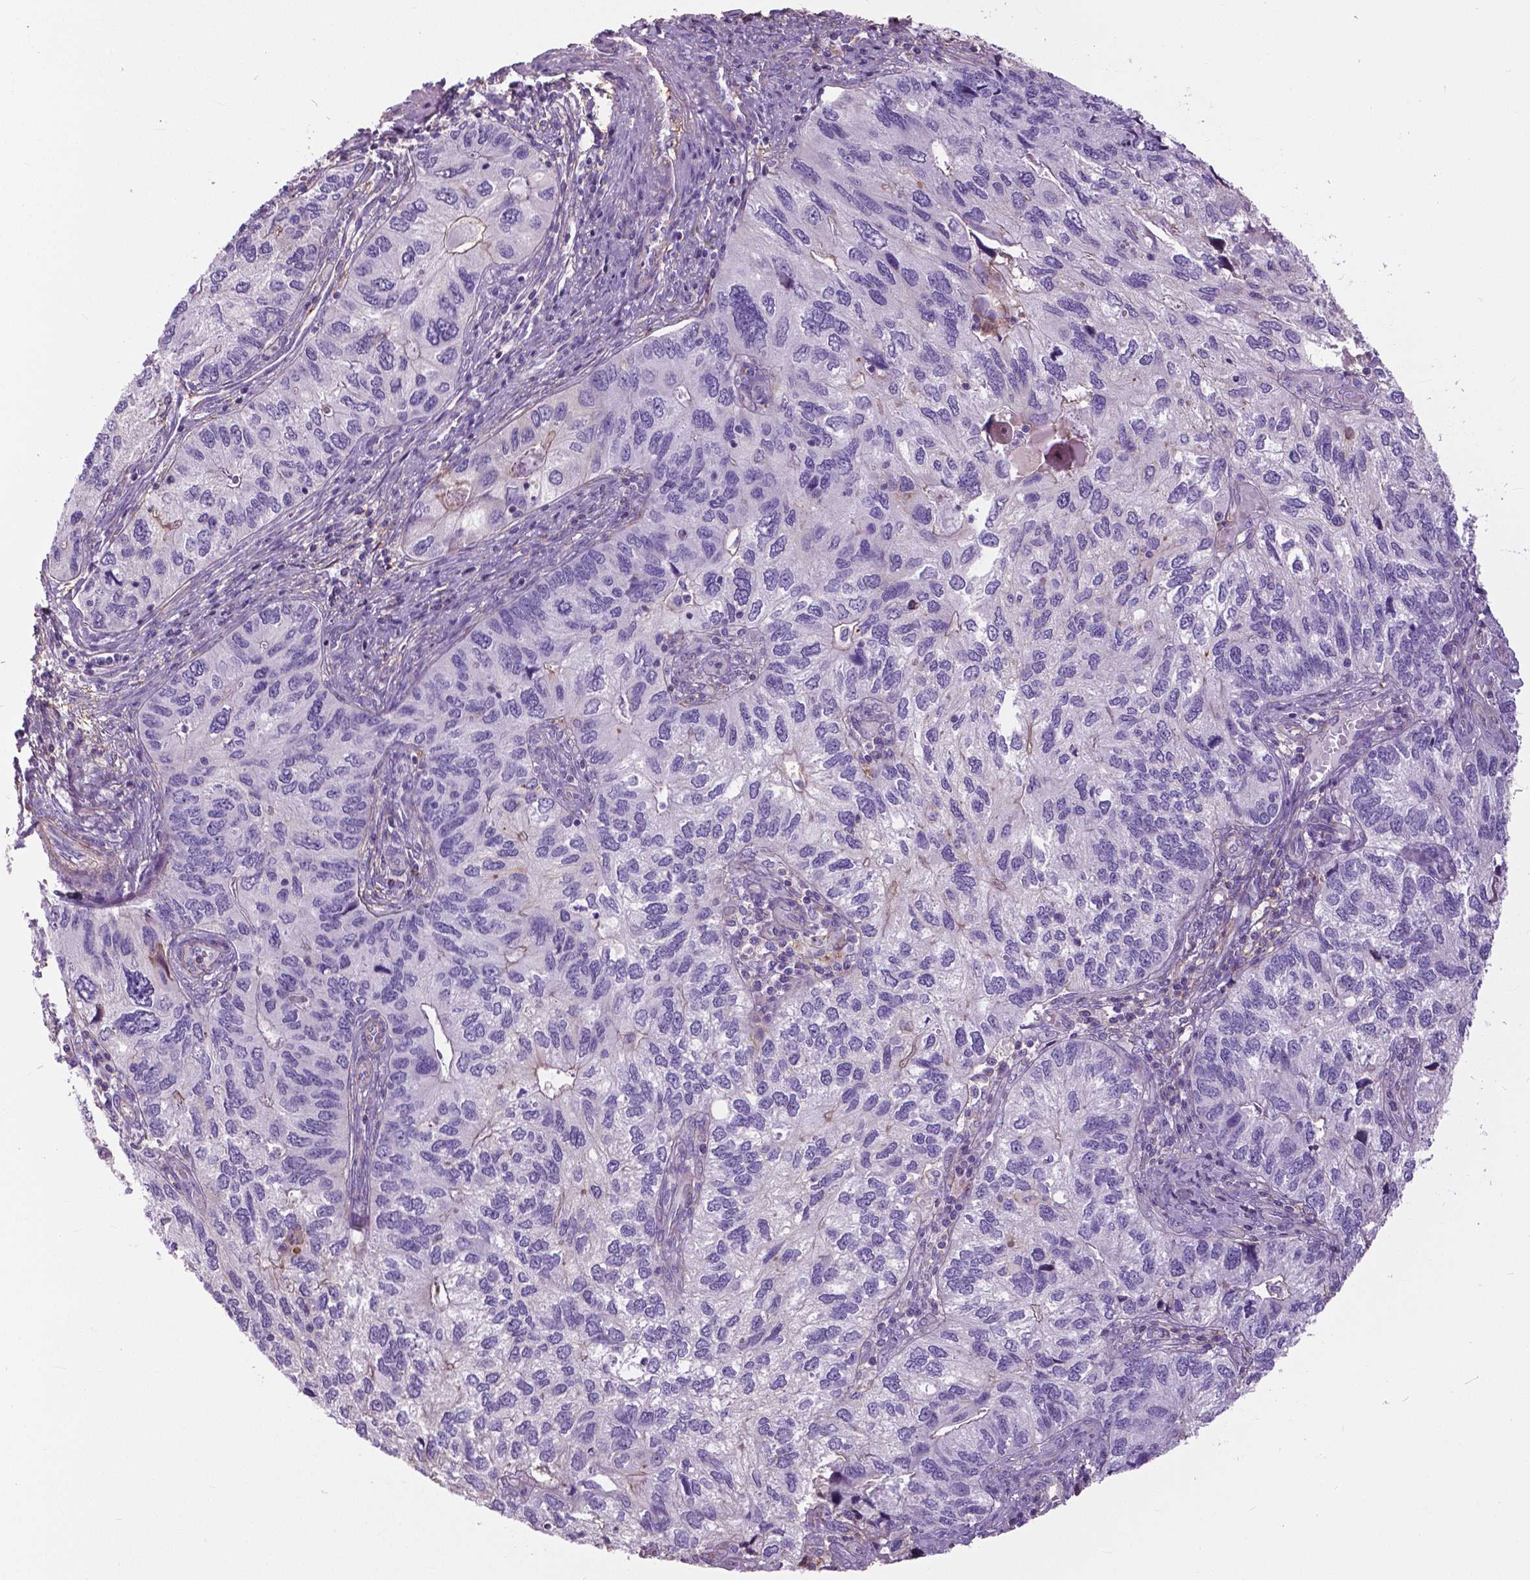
{"staining": {"intensity": "negative", "quantity": "none", "location": "none"}, "tissue": "endometrial cancer", "cell_type": "Tumor cells", "image_type": "cancer", "snomed": [{"axis": "morphology", "description": "Carcinoma, NOS"}, {"axis": "topography", "description": "Uterus"}], "caption": "Endometrial carcinoma was stained to show a protein in brown. There is no significant positivity in tumor cells.", "gene": "ANXA13", "patient": {"sex": "female", "age": 76}}